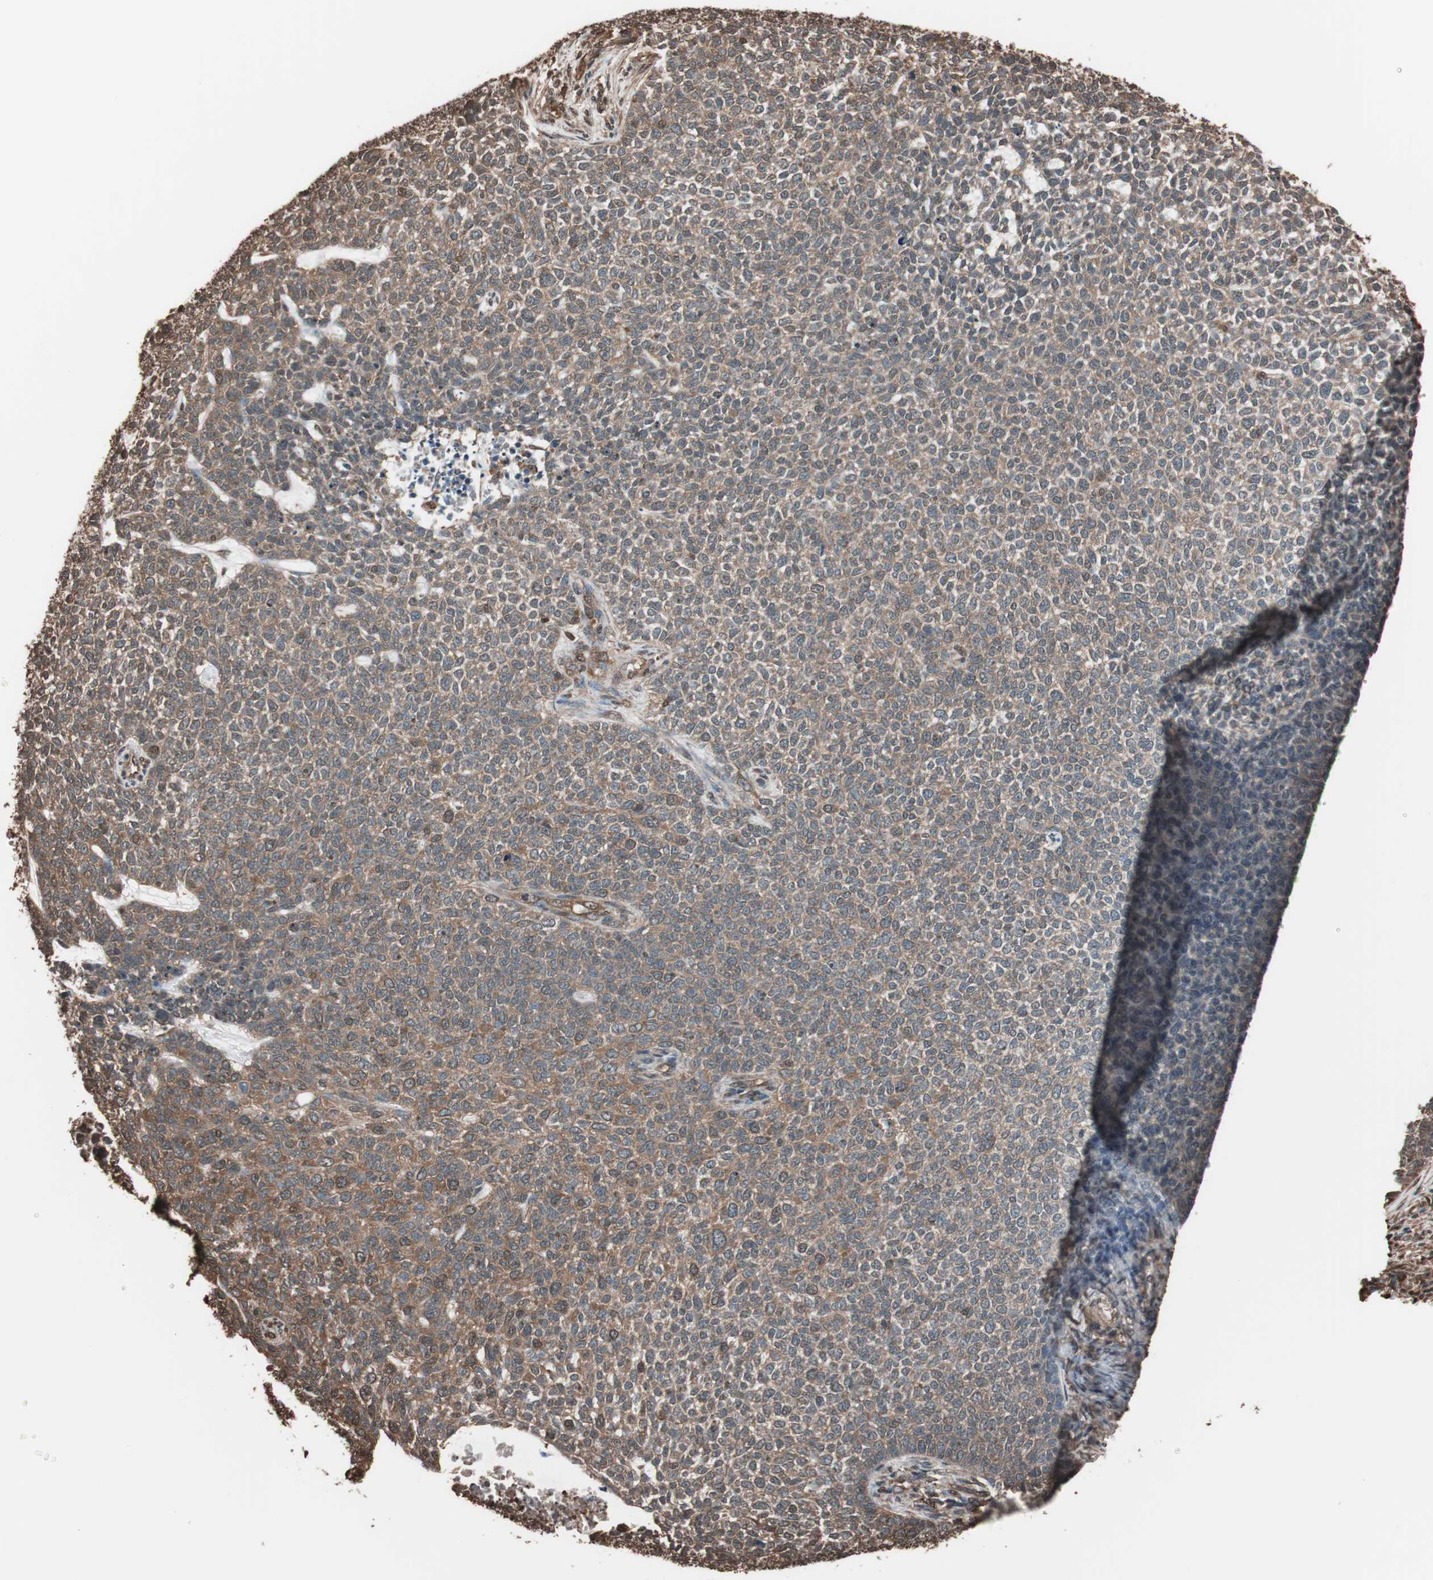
{"staining": {"intensity": "moderate", "quantity": ">75%", "location": "cytoplasmic/membranous"}, "tissue": "skin cancer", "cell_type": "Tumor cells", "image_type": "cancer", "snomed": [{"axis": "morphology", "description": "Basal cell carcinoma"}, {"axis": "topography", "description": "Skin"}], "caption": "Human skin basal cell carcinoma stained for a protein (brown) demonstrates moderate cytoplasmic/membranous positive expression in about >75% of tumor cells.", "gene": "CALM2", "patient": {"sex": "female", "age": 84}}